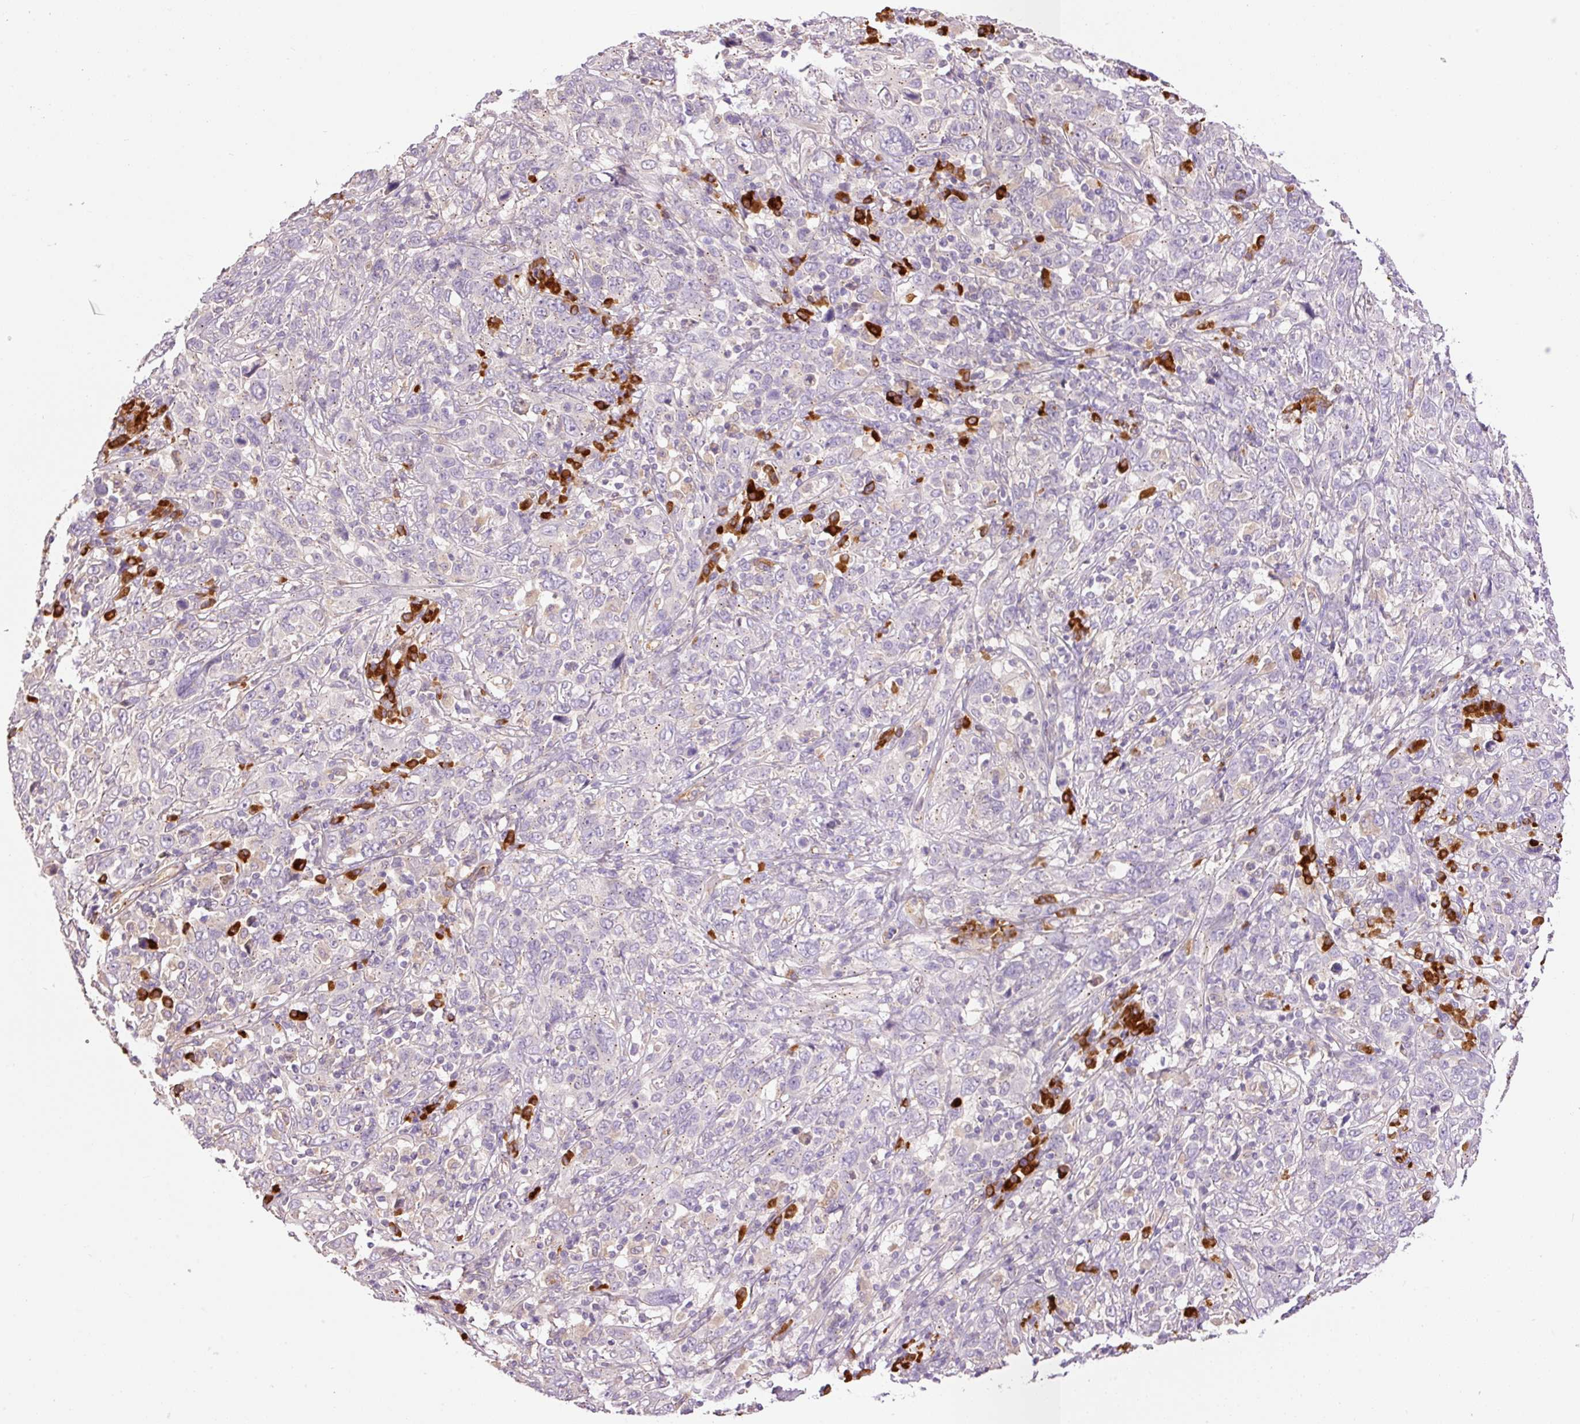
{"staining": {"intensity": "negative", "quantity": "none", "location": "none"}, "tissue": "cervical cancer", "cell_type": "Tumor cells", "image_type": "cancer", "snomed": [{"axis": "morphology", "description": "Squamous cell carcinoma, NOS"}, {"axis": "topography", "description": "Cervix"}], "caption": "Immunohistochemistry (IHC) of human squamous cell carcinoma (cervical) shows no positivity in tumor cells.", "gene": "PNPLA5", "patient": {"sex": "female", "age": 46}}